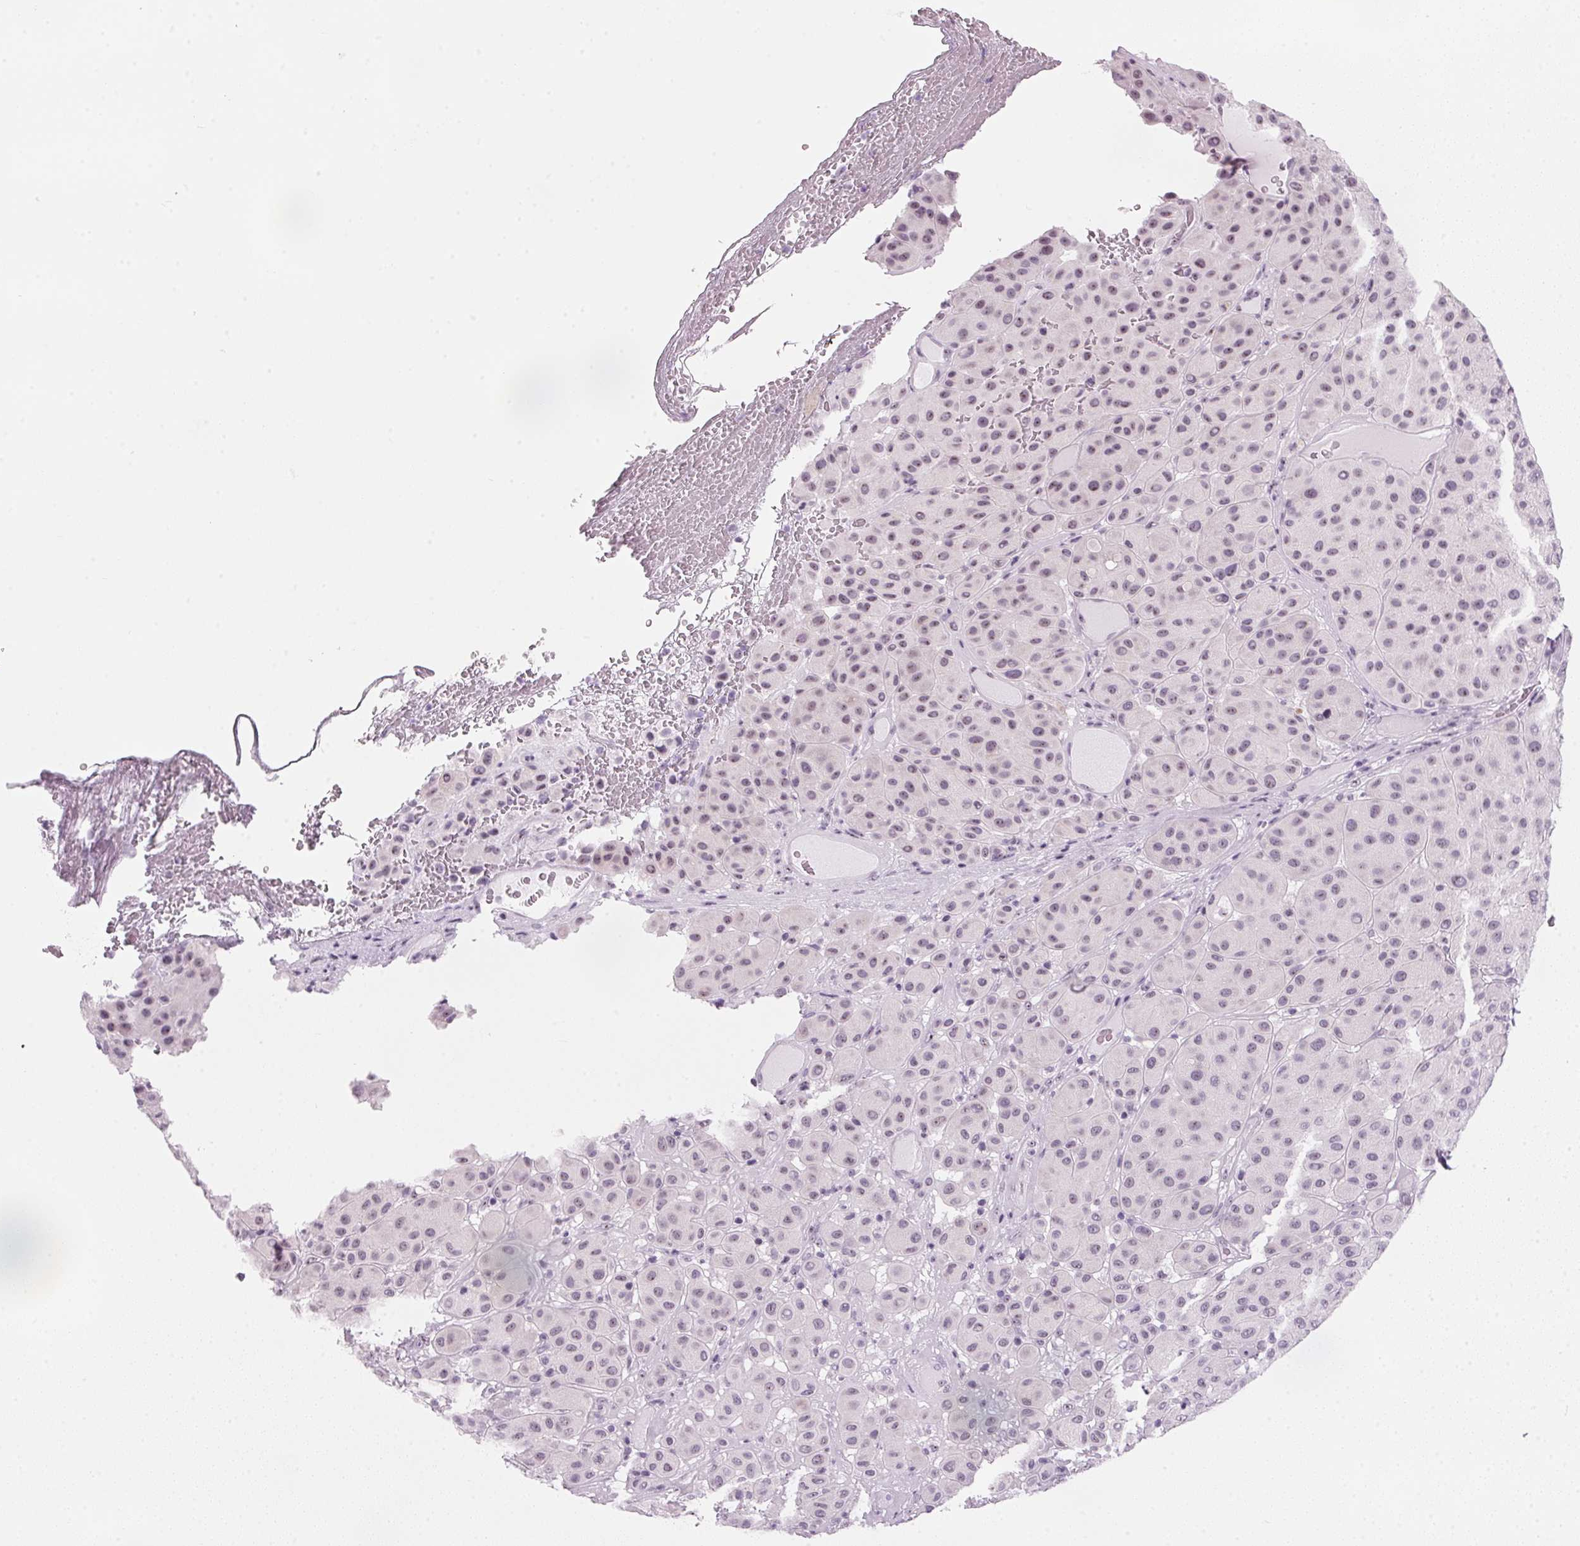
{"staining": {"intensity": "negative", "quantity": "none", "location": "none"}, "tissue": "melanoma", "cell_type": "Tumor cells", "image_type": "cancer", "snomed": [{"axis": "morphology", "description": "Malignant melanoma, Metastatic site"}, {"axis": "topography", "description": "Smooth muscle"}], "caption": "Photomicrograph shows no protein staining in tumor cells of melanoma tissue.", "gene": "DNTTIP2", "patient": {"sex": "male", "age": 41}}